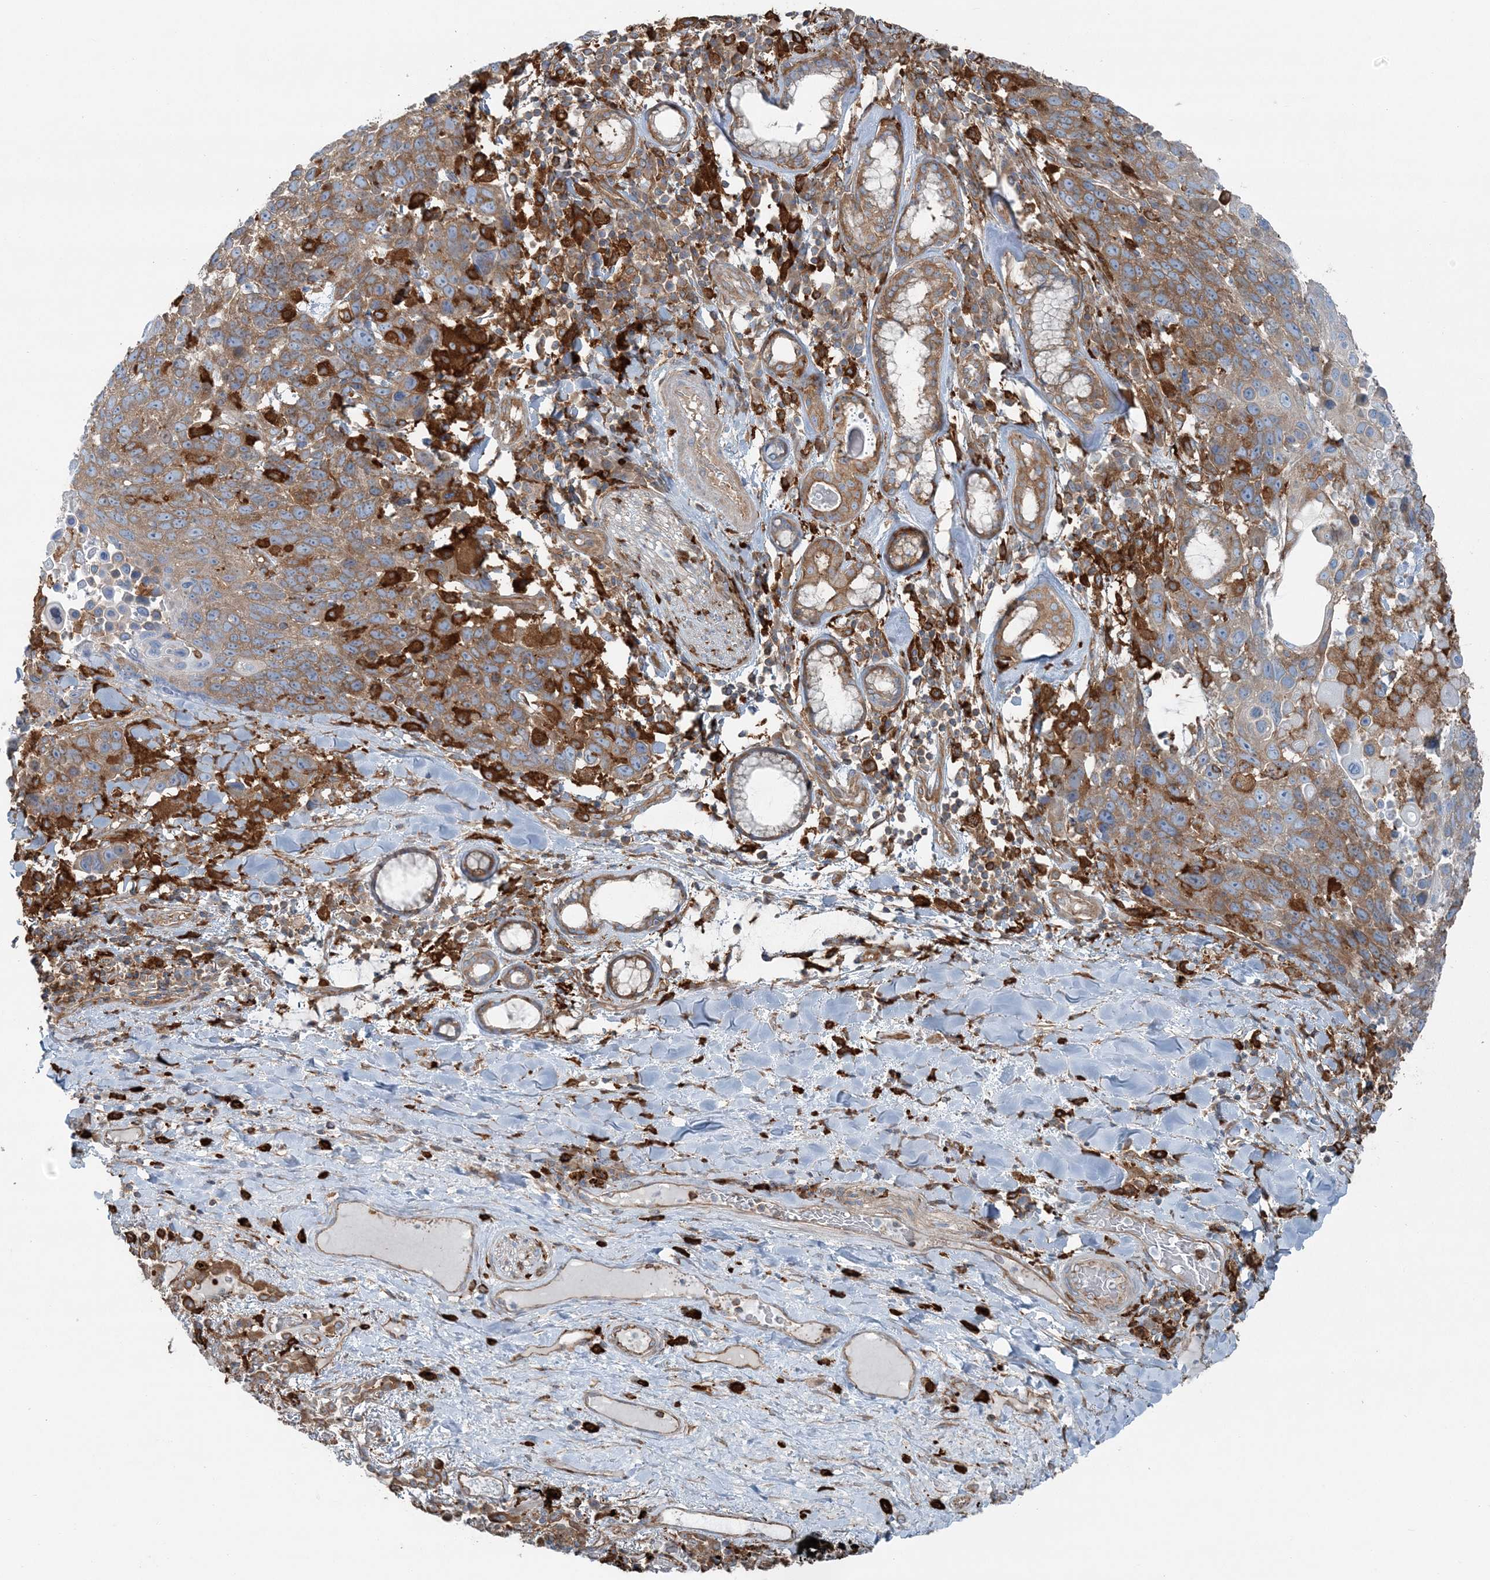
{"staining": {"intensity": "moderate", "quantity": ">75%", "location": "cytoplasmic/membranous"}, "tissue": "lung cancer", "cell_type": "Tumor cells", "image_type": "cancer", "snomed": [{"axis": "morphology", "description": "Squamous cell carcinoma, NOS"}, {"axis": "topography", "description": "Lung"}], "caption": "The histopathology image demonstrates a brown stain indicating the presence of a protein in the cytoplasmic/membranous of tumor cells in lung cancer (squamous cell carcinoma).", "gene": "SNX2", "patient": {"sex": "male", "age": 66}}